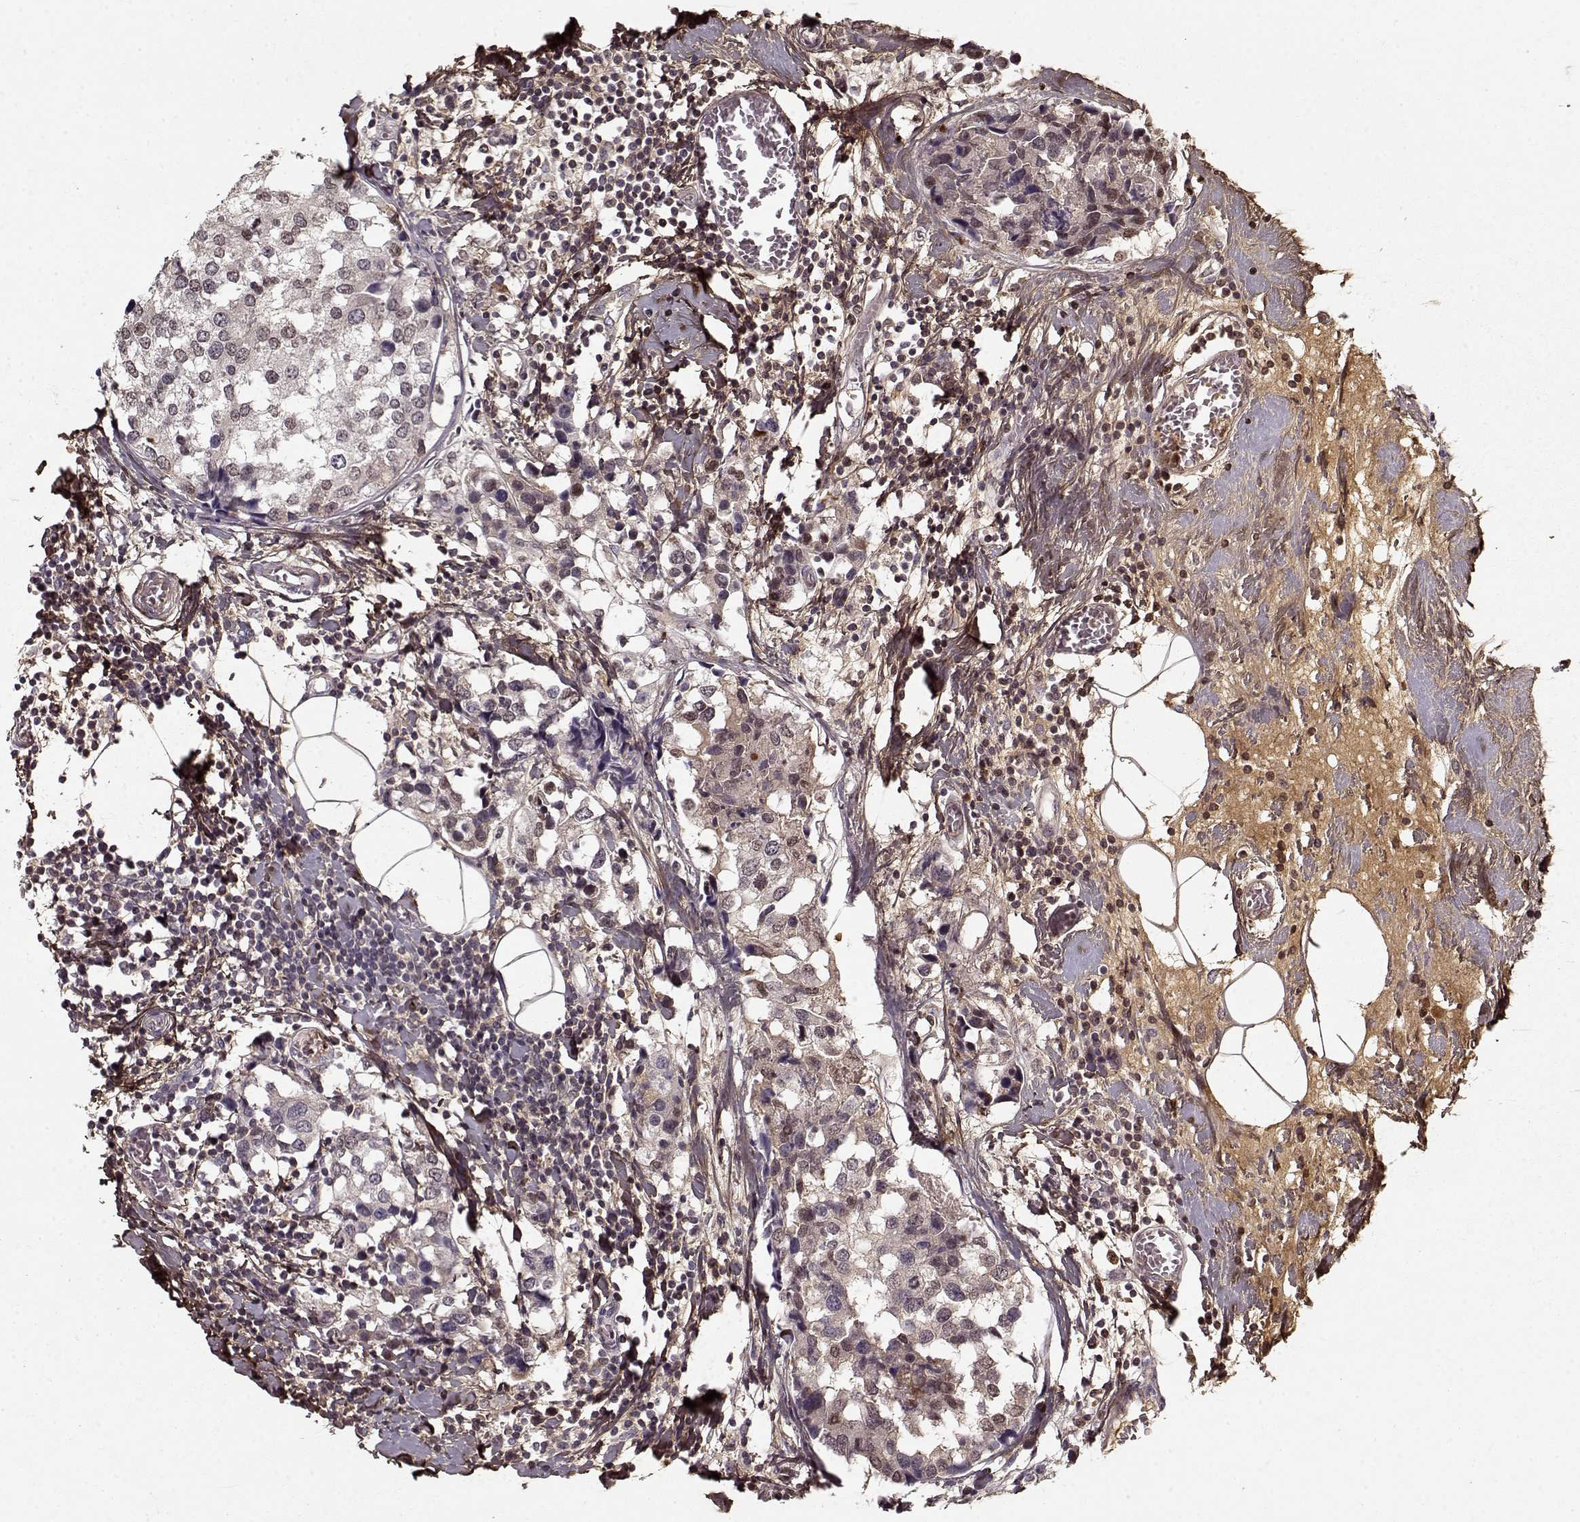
{"staining": {"intensity": "negative", "quantity": "none", "location": "none"}, "tissue": "breast cancer", "cell_type": "Tumor cells", "image_type": "cancer", "snomed": [{"axis": "morphology", "description": "Lobular carcinoma"}, {"axis": "topography", "description": "Breast"}], "caption": "Immunohistochemistry (IHC) image of neoplastic tissue: breast lobular carcinoma stained with DAB (3,3'-diaminobenzidine) demonstrates no significant protein expression in tumor cells. Nuclei are stained in blue.", "gene": "LUM", "patient": {"sex": "female", "age": 59}}